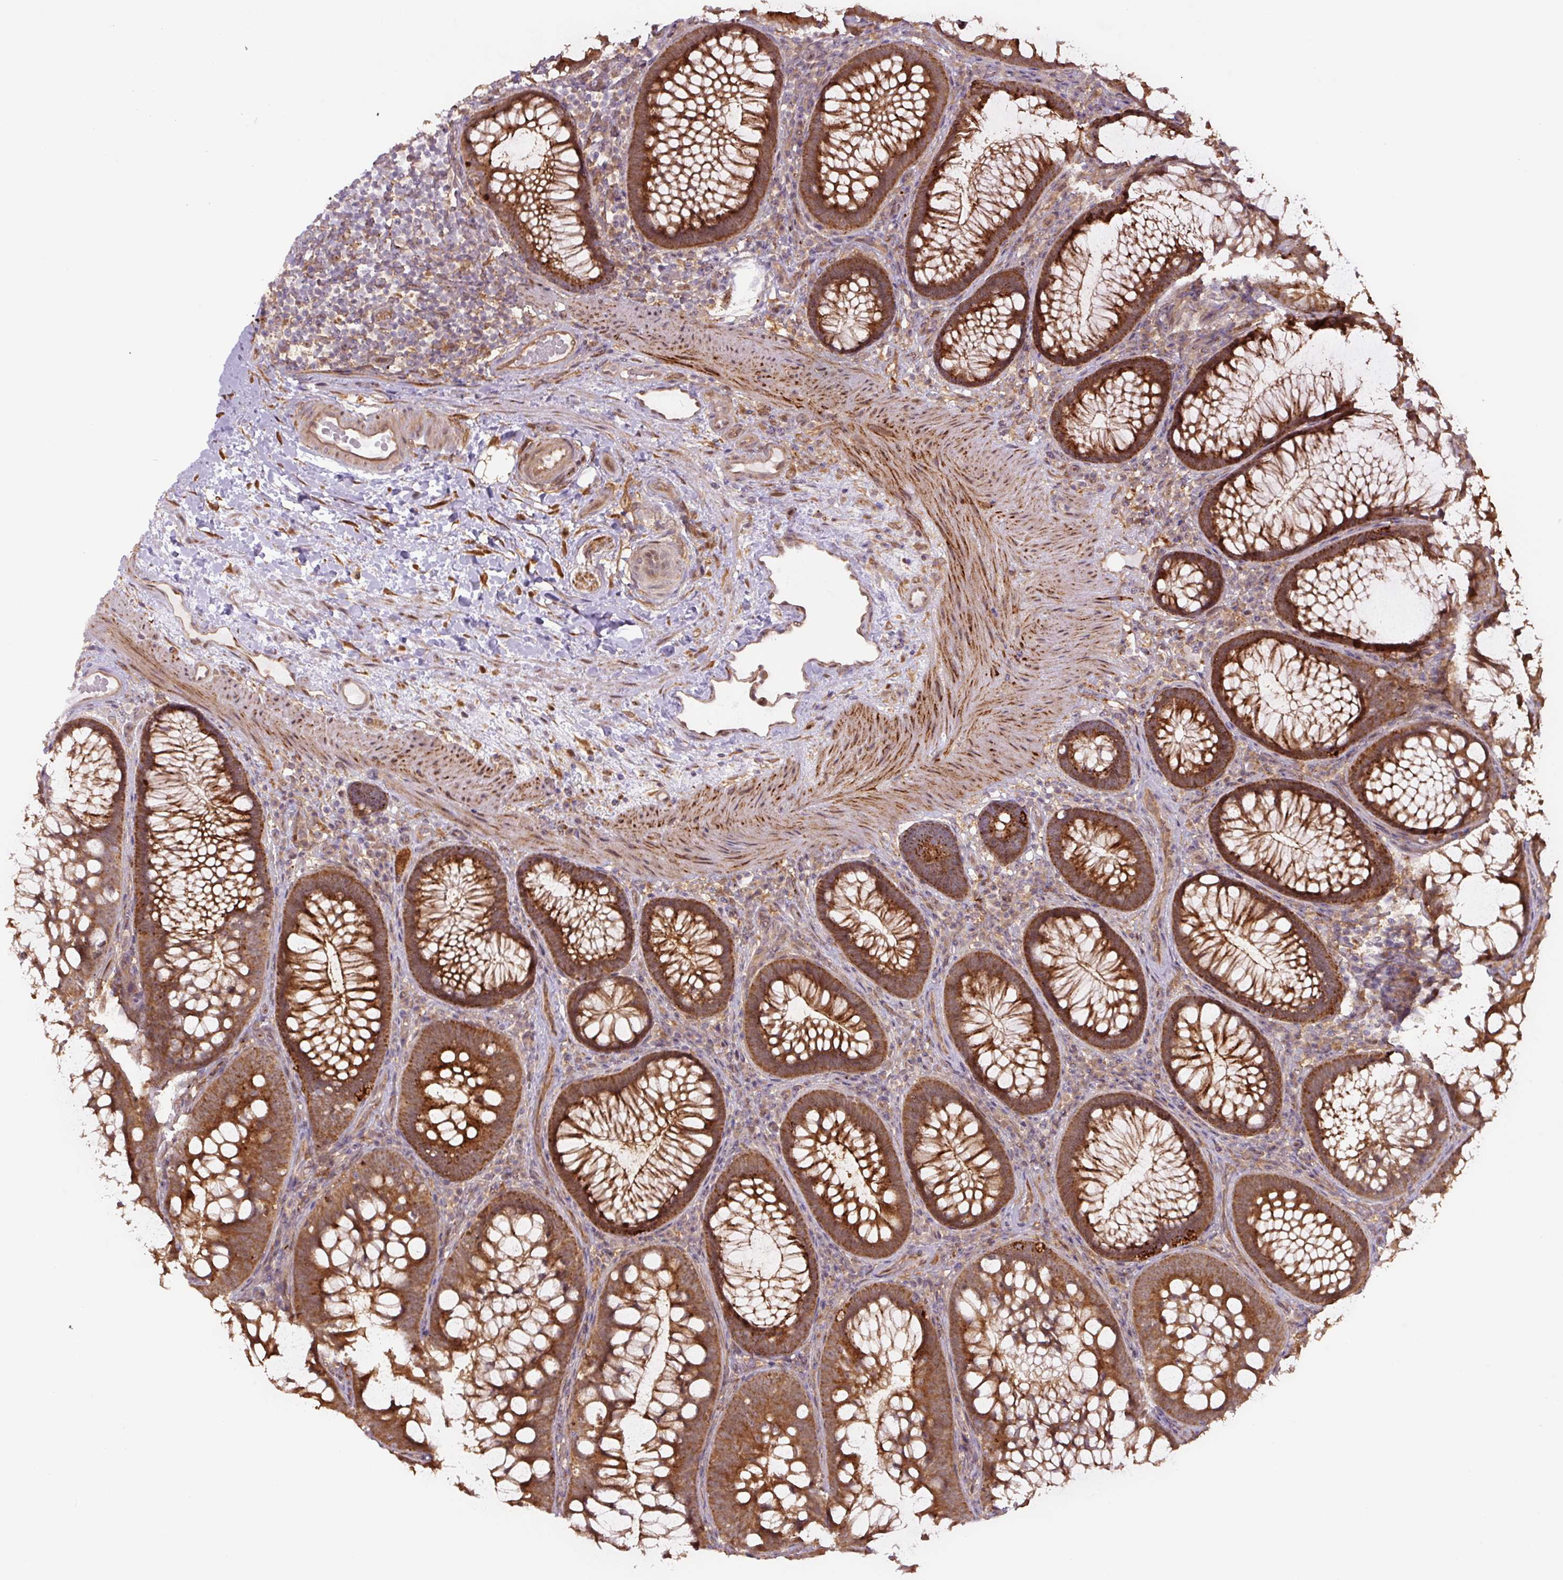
{"staining": {"intensity": "moderate", "quantity": ">75%", "location": "cytoplasmic/membranous"}, "tissue": "colon", "cell_type": "Endothelial cells", "image_type": "normal", "snomed": [{"axis": "morphology", "description": "Normal tissue, NOS"}, {"axis": "morphology", "description": "Adenoma, NOS"}, {"axis": "topography", "description": "Soft tissue"}, {"axis": "topography", "description": "Colon"}], "caption": "Immunohistochemistry (IHC) micrograph of benign human colon stained for a protein (brown), which shows medium levels of moderate cytoplasmic/membranous staining in approximately >75% of endothelial cells.", "gene": "ZSWIM7", "patient": {"sex": "male", "age": 47}}